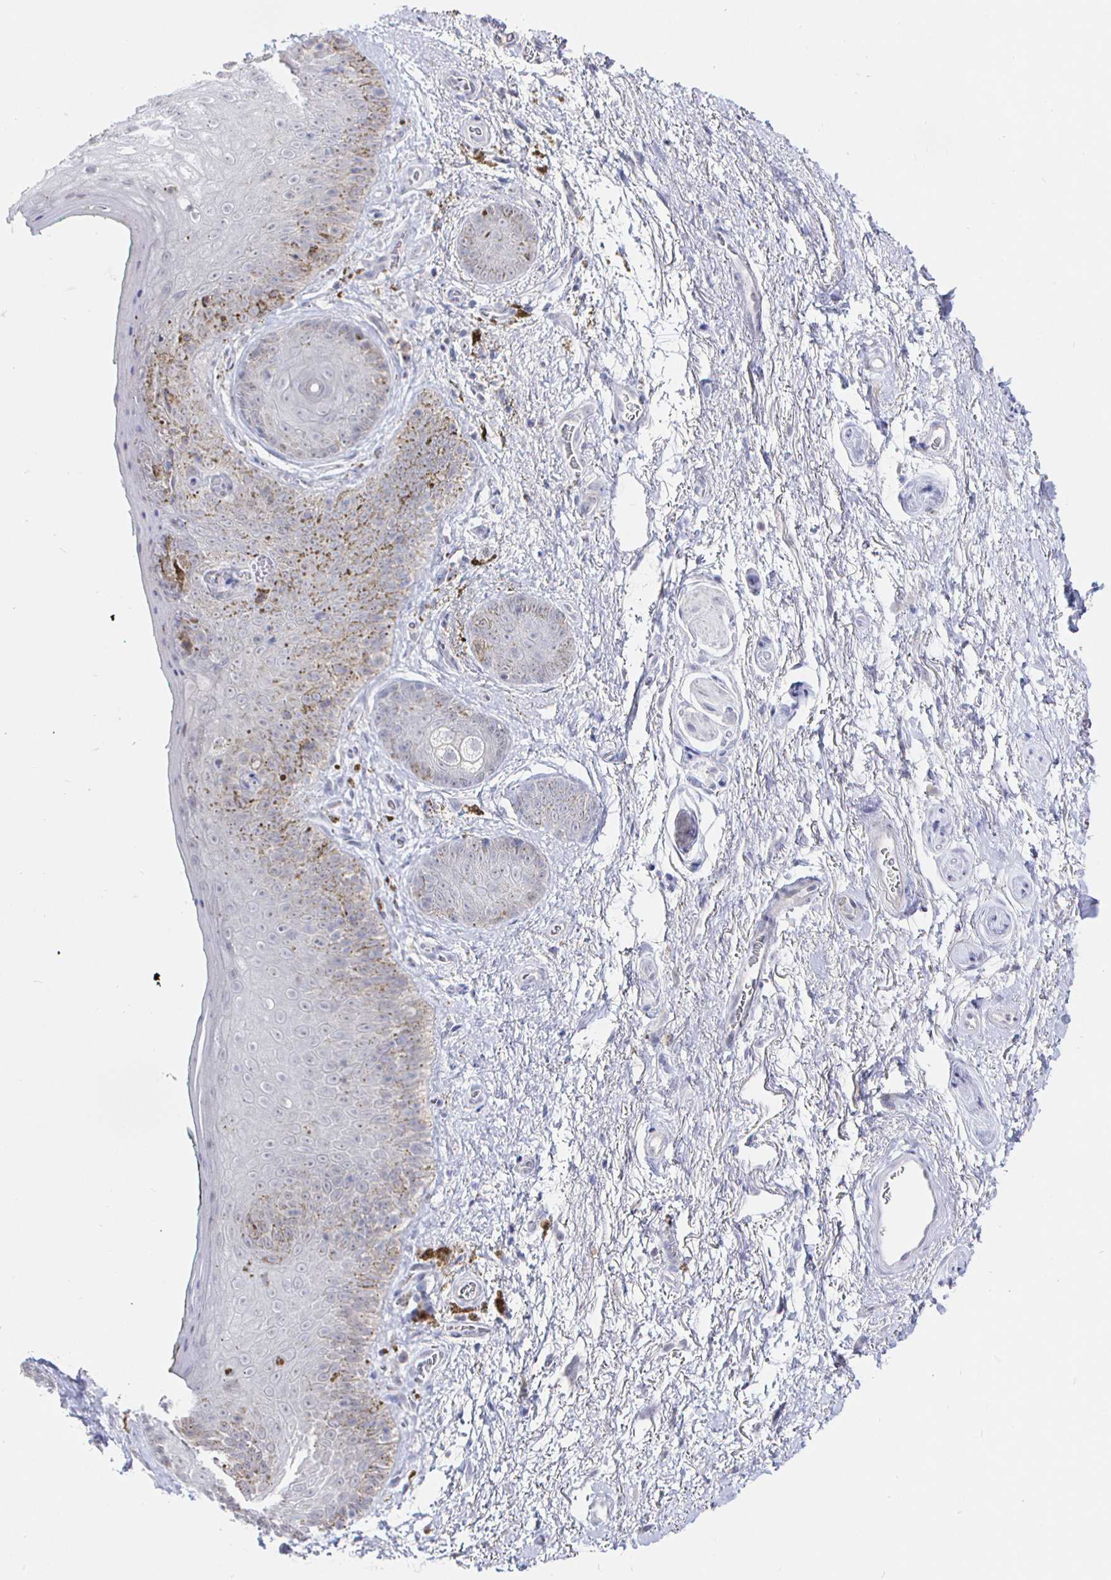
{"staining": {"intensity": "negative", "quantity": "none", "location": "none"}, "tissue": "adipose tissue", "cell_type": "Adipocytes", "image_type": "normal", "snomed": [{"axis": "morphology", "description": "Normal tissue, NOS"}, {"axis": "topography", "description": "Vulva"}, {"axis": "topography", "description": "Peripheral nerve tissue"}], "caption": "High magnification brightfield microscopy of benign adipose tissue stained with DAB (brown) and counterstained with hematoxylin (blue): adipocytes show no significant positivity.", "gene": "LRRC23", "patient": {"sex": "female", "age": 66}}